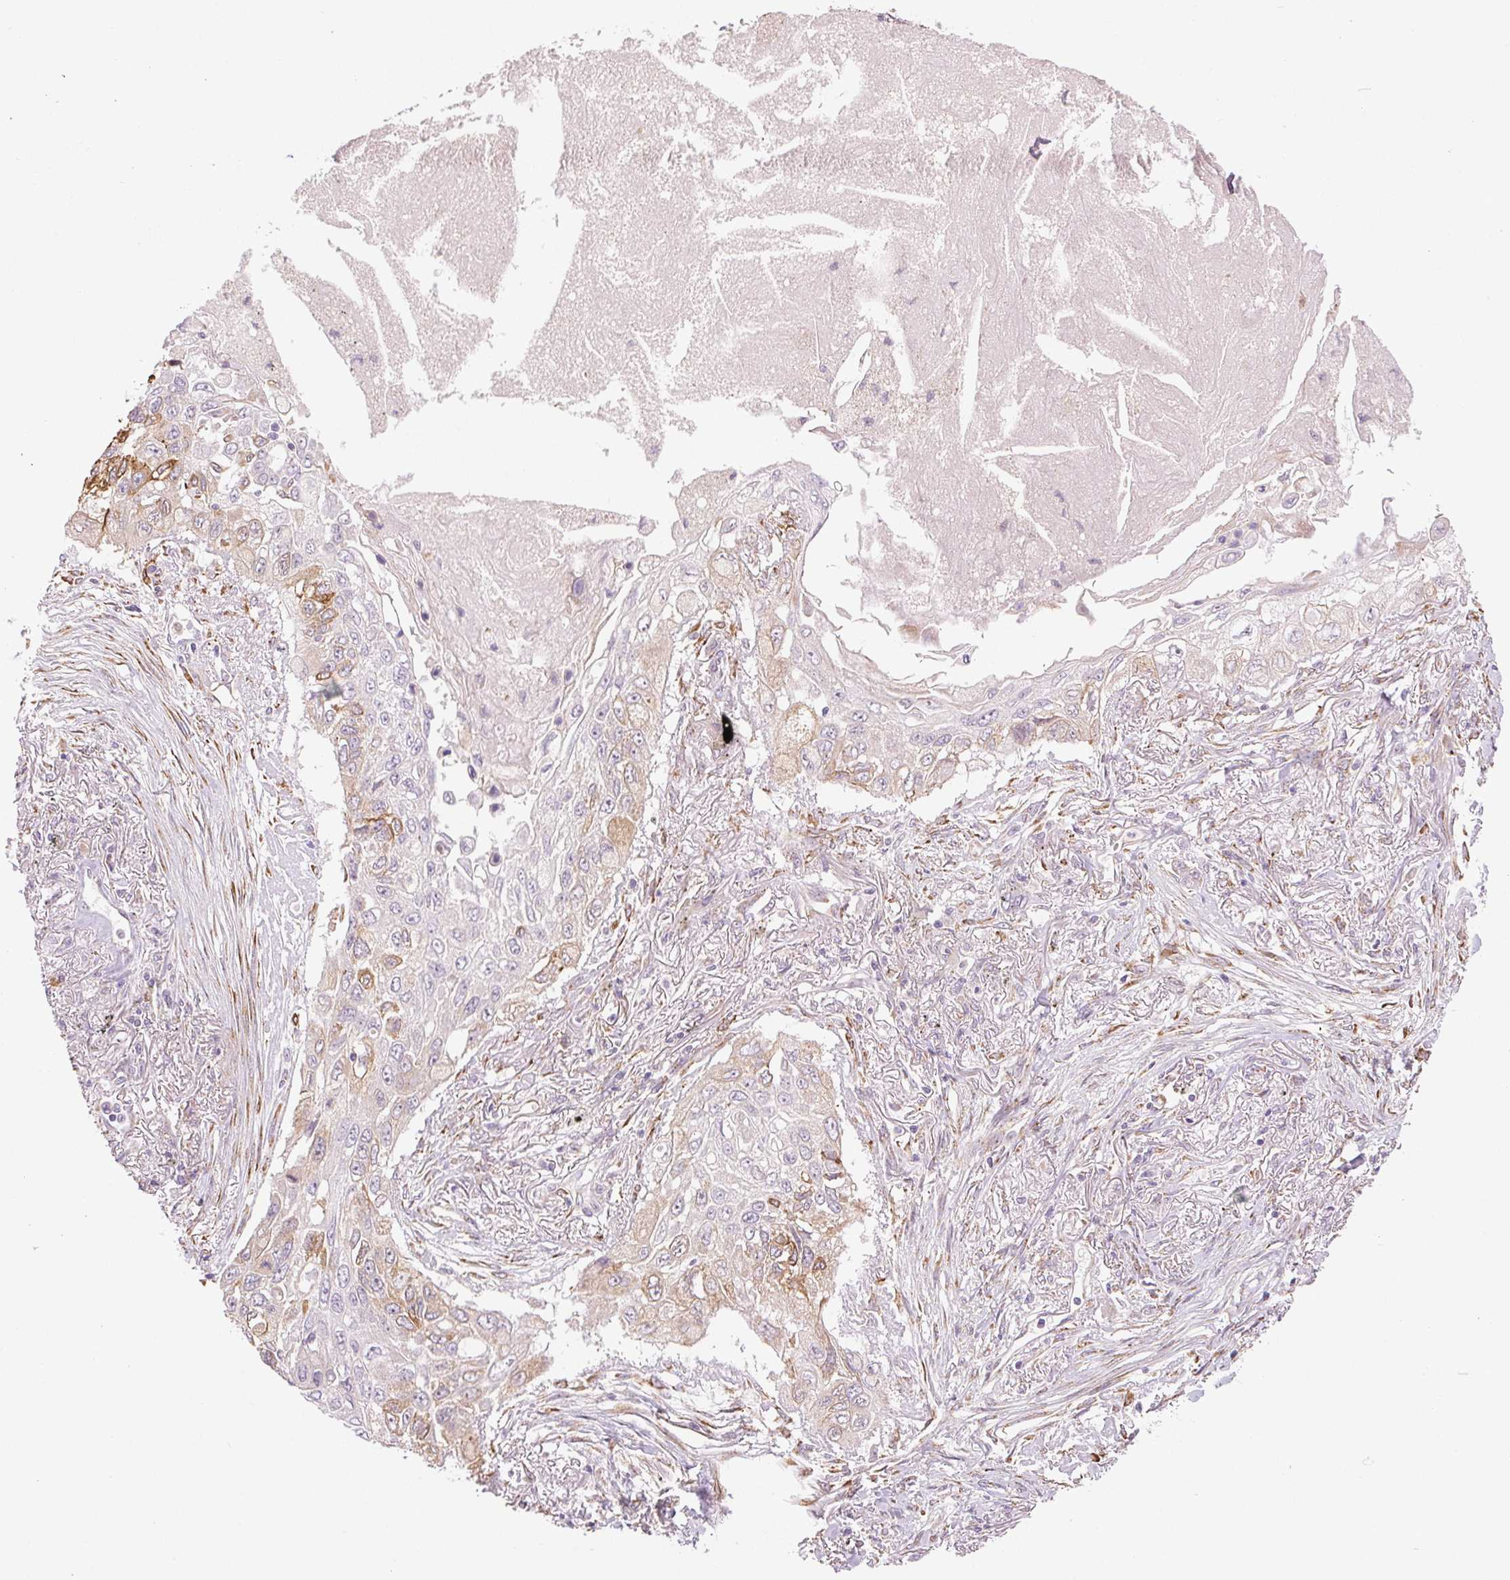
{"staining": {"intensity": "weak", "quantity": "<25%", "location": "cytoplasmic/membranous"}, "tissue": "lung cancer", "cell_type": "Tumor cells", "image_type": "cancer", "snomed": [{"axis": "morphology", "description": "Squamous cell carcinoma, NOS"}, {"axis": "topography", "description": "Lung"}], "caption": "Tumor cells are negative for protein expression in human squamous cell carcinoma (lung).", "gene": "METTL17", "patient": {"sex": "male", "age": 75}}